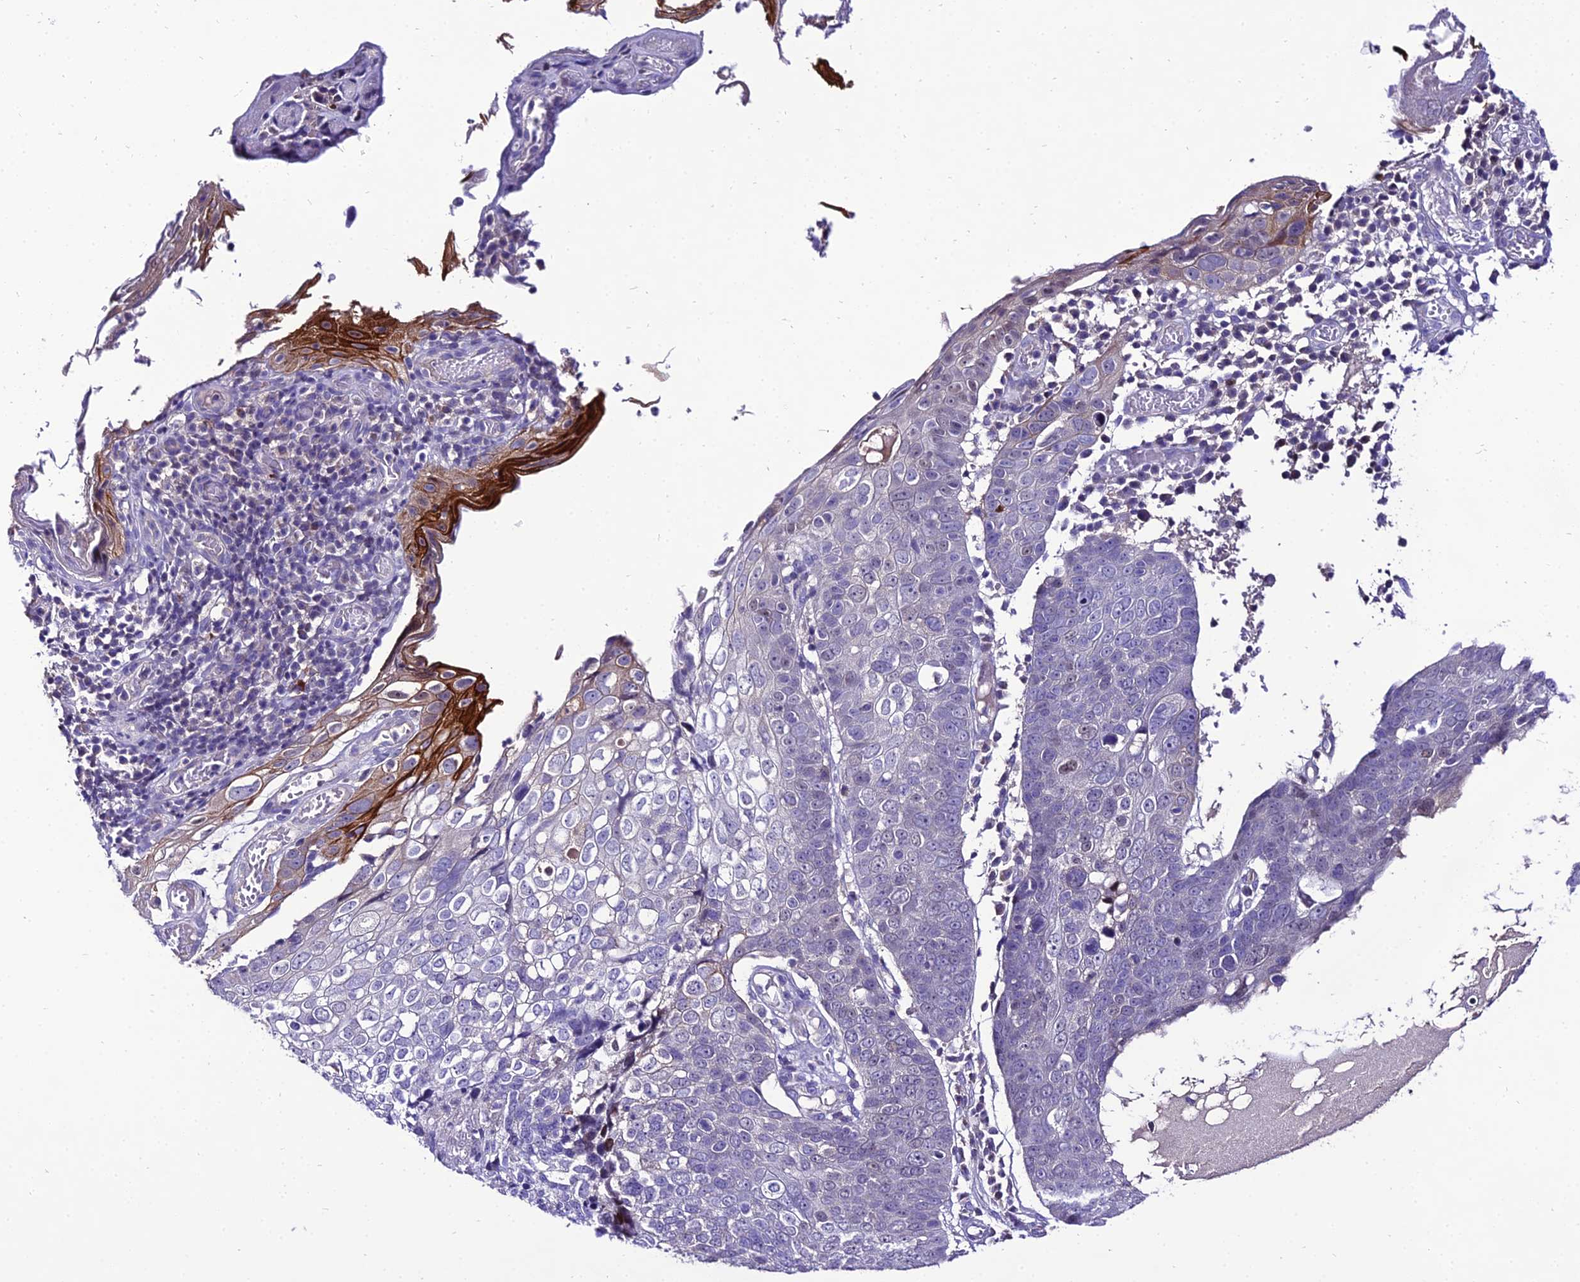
{"staining": {"intensity": "negative", "quantity": "none", "location": "none"}, "tissue": "skin cancer", "cell_type": "Tumor cells", "image_type": "cancer", "snomed": [{"axis": "morphology", "description": "Squamous cell carcinoma, NOS"}, {"axis": "topography", "description": "Skin"}], "caption": "Human skin squamous cell carcinoma stained for a protein using immunohistochemistry (IHC) reveals no positivity in tumor cells.", "gene": "SHQ1", "patient": {"sex": "male", "age": 71}}